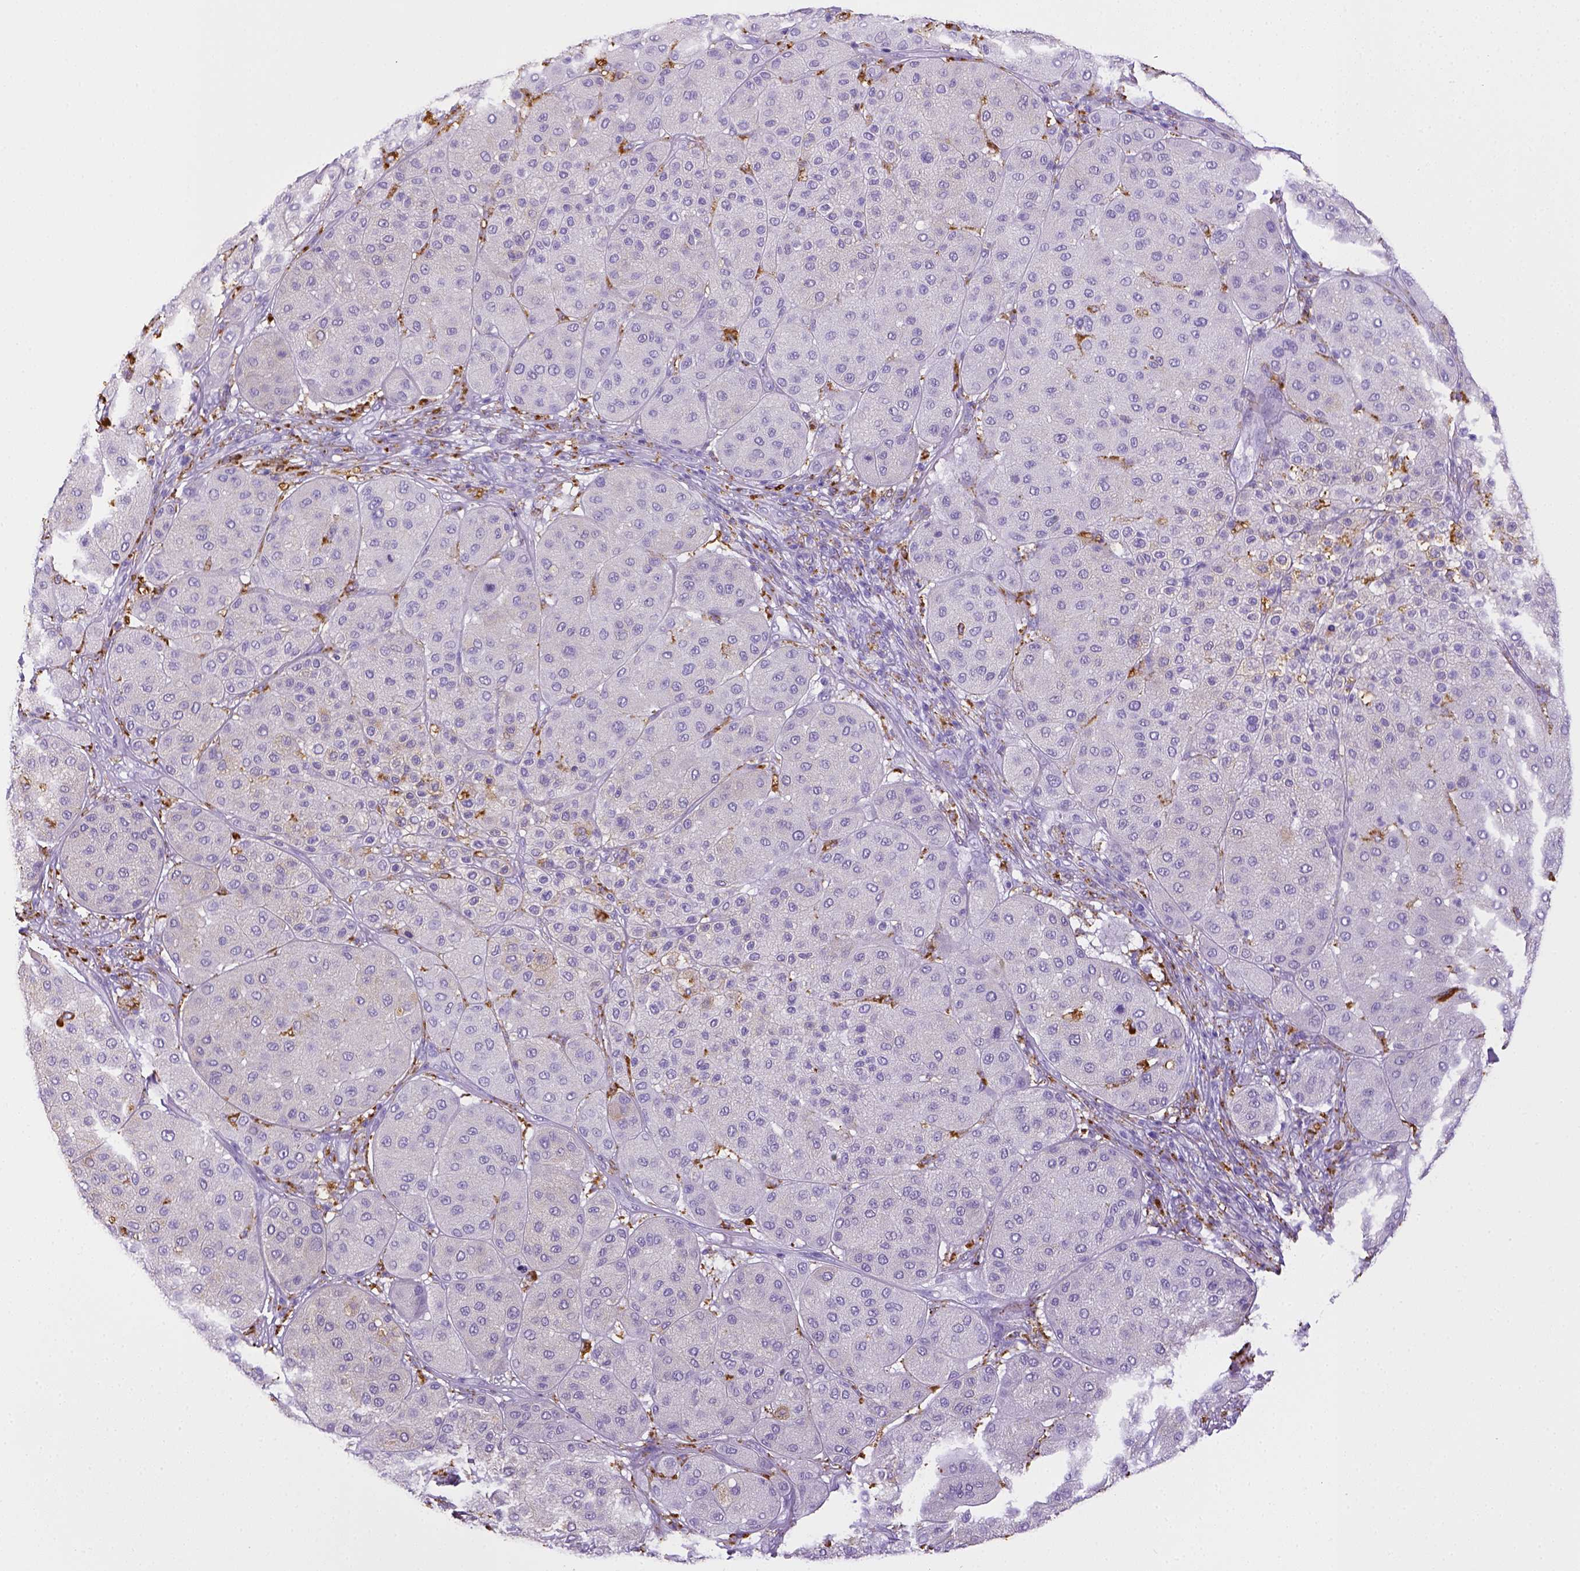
{"staining": {"intensity": "negative", "quantity": "none", "location": "none"}, "tissue": "melanoma", "cell_type": "Tumor cells", "image_type": "cancer", "snomed": [{"axis": "morphology", "description": "Malignant melanoma, Metastatic site"}, {"axis": "topography", "description": "Smooth muscle"}], "caption": "This is a micrograph of IHC staining of melanoma, which shows no expression in tumor cells.", "gene": "CD68", "patient": {"sex": "male", "age": 41}}